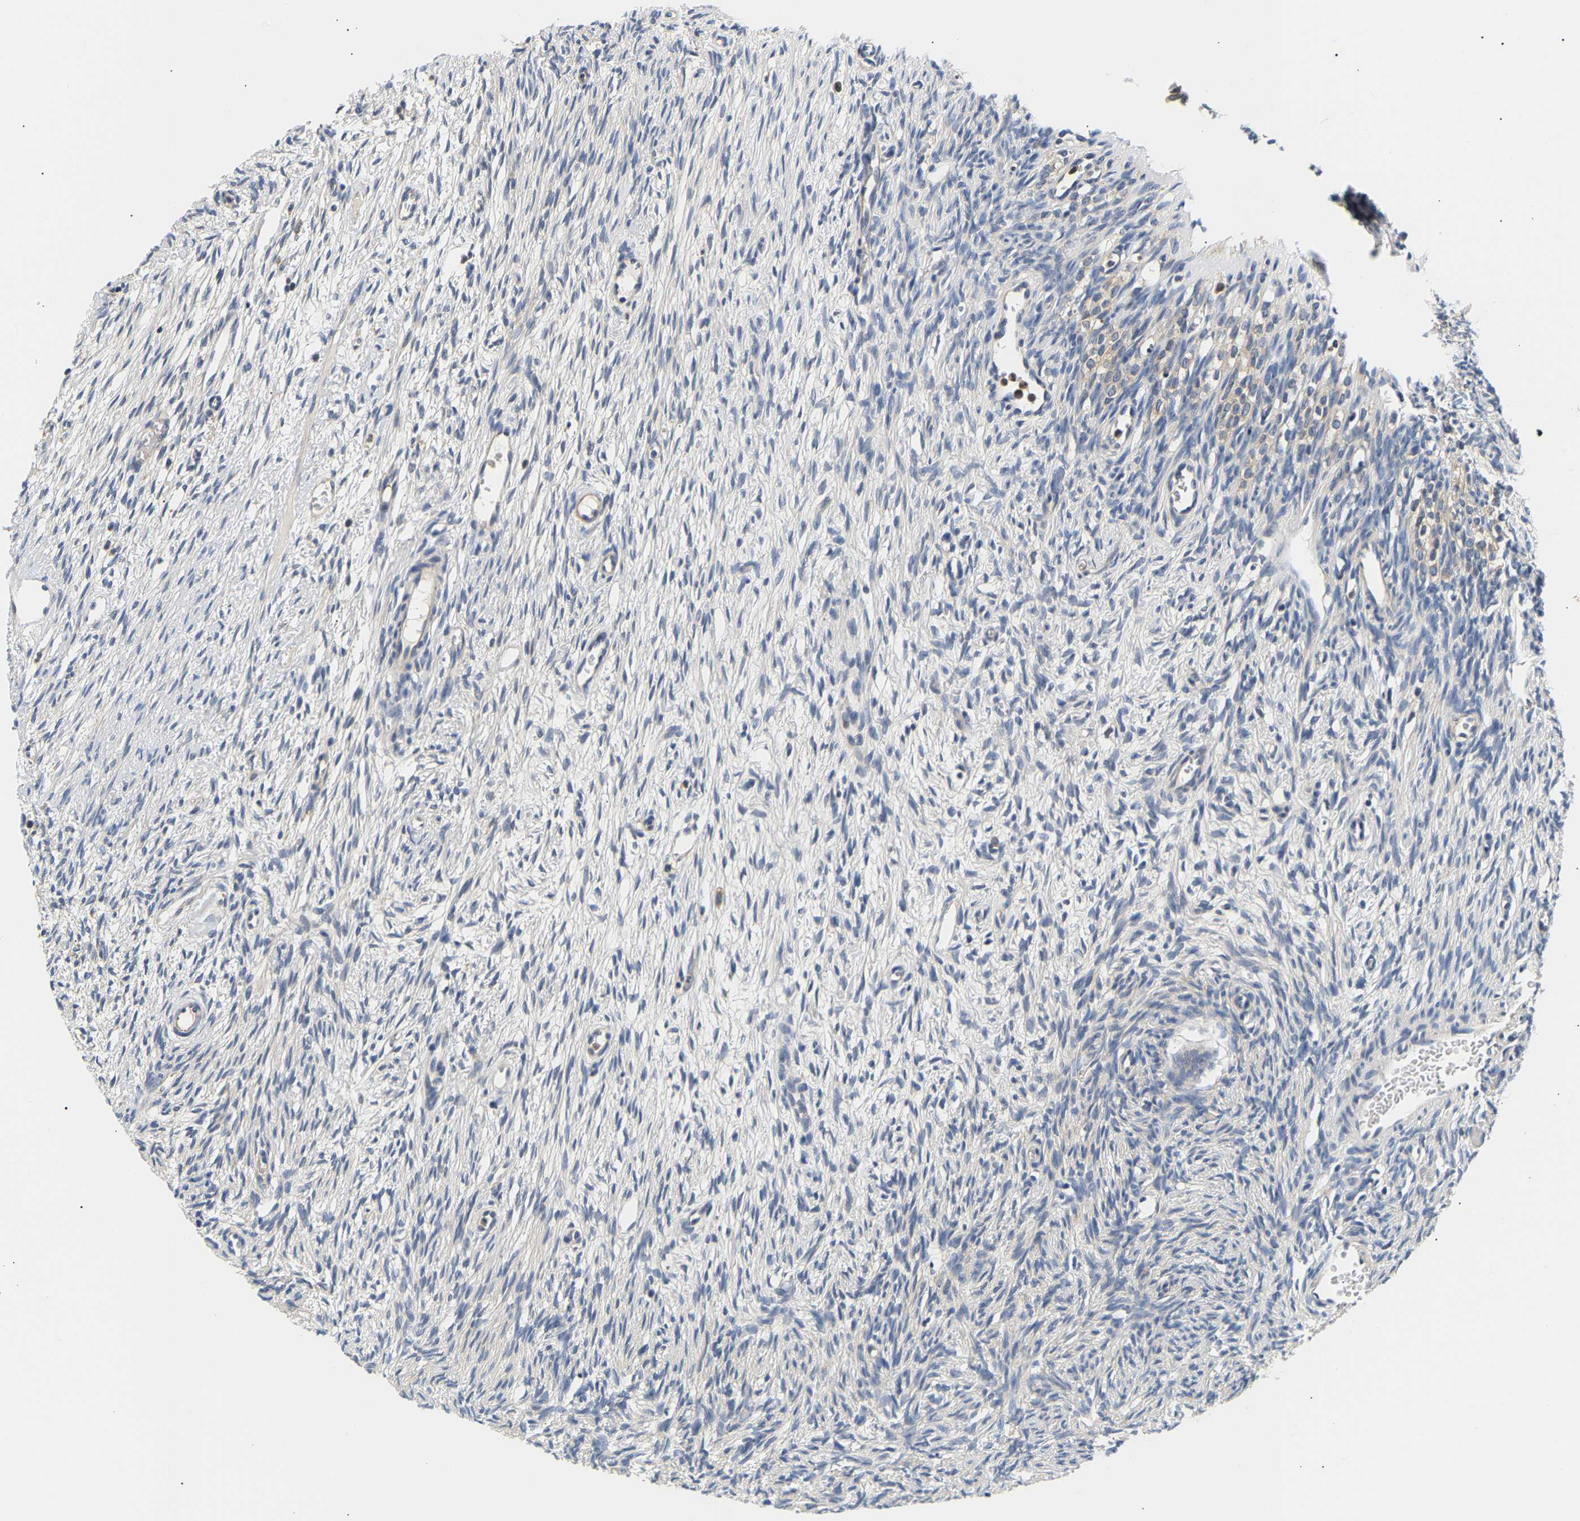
{"staining": {"intensity": "moderate", "quantity": ">75%", "location": "cytoplasmic/membranous"}, "tissue": "ovary", "cell_type": "Follicle cells", "image_type": "normal", "snomed": [{"axis": "morphology", "description": "Normal tissue, NOS"}, {"axis": "topography", "description": "Ovary"}], "caption": "A brown stain shows moderate cytoplasmic/membranous staining of a protein in follicle cells of unremarkable human ovary. Nuclei are stained in blue.", "gene": "PPID", "patient": {"sex": "female", "age": 33}}